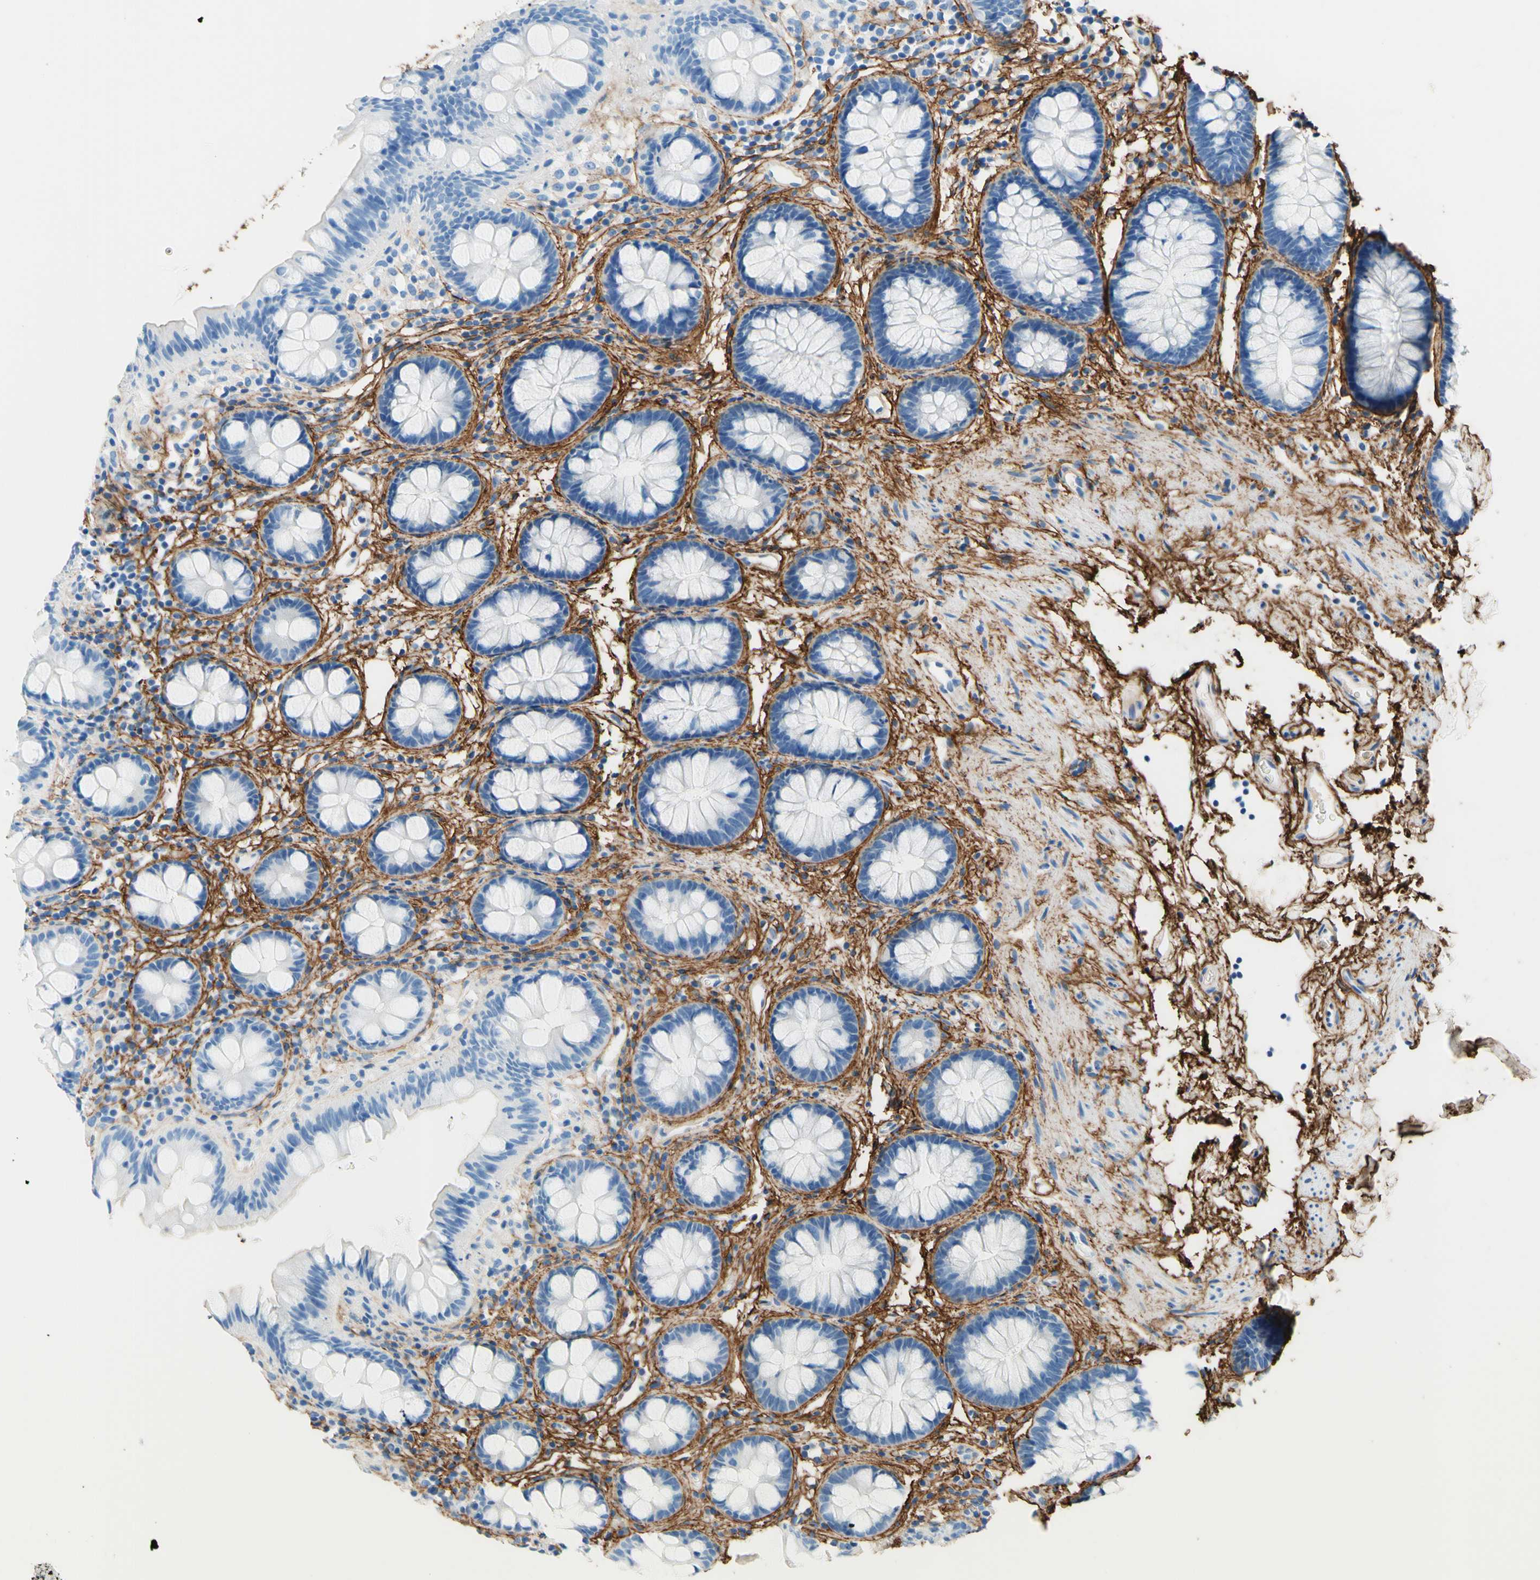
{"staining": {"intensity": "negative", "quantity": "none", "location": "none"}, "tissue": "colon", "cell_type": "Endothelial cells", "image_type": "normal", "snomed": [{"axis": "morphology", "description": "Normal tissue, NOS"}, {"axis": "topography", "description": "Colon"}], "caption": "High magnification brightfield microscopy of benign colon stained with DAB (3,3'-diaminobenzidine) (brown) and counterstained with hematoxylin (blue): endothelial cells show no significant expression. (Brightfield microscopy of DAB immunohistochemistry at high magnification).", "gene": "MFAP5", "patient": {"sex": "female", "age": 80}}